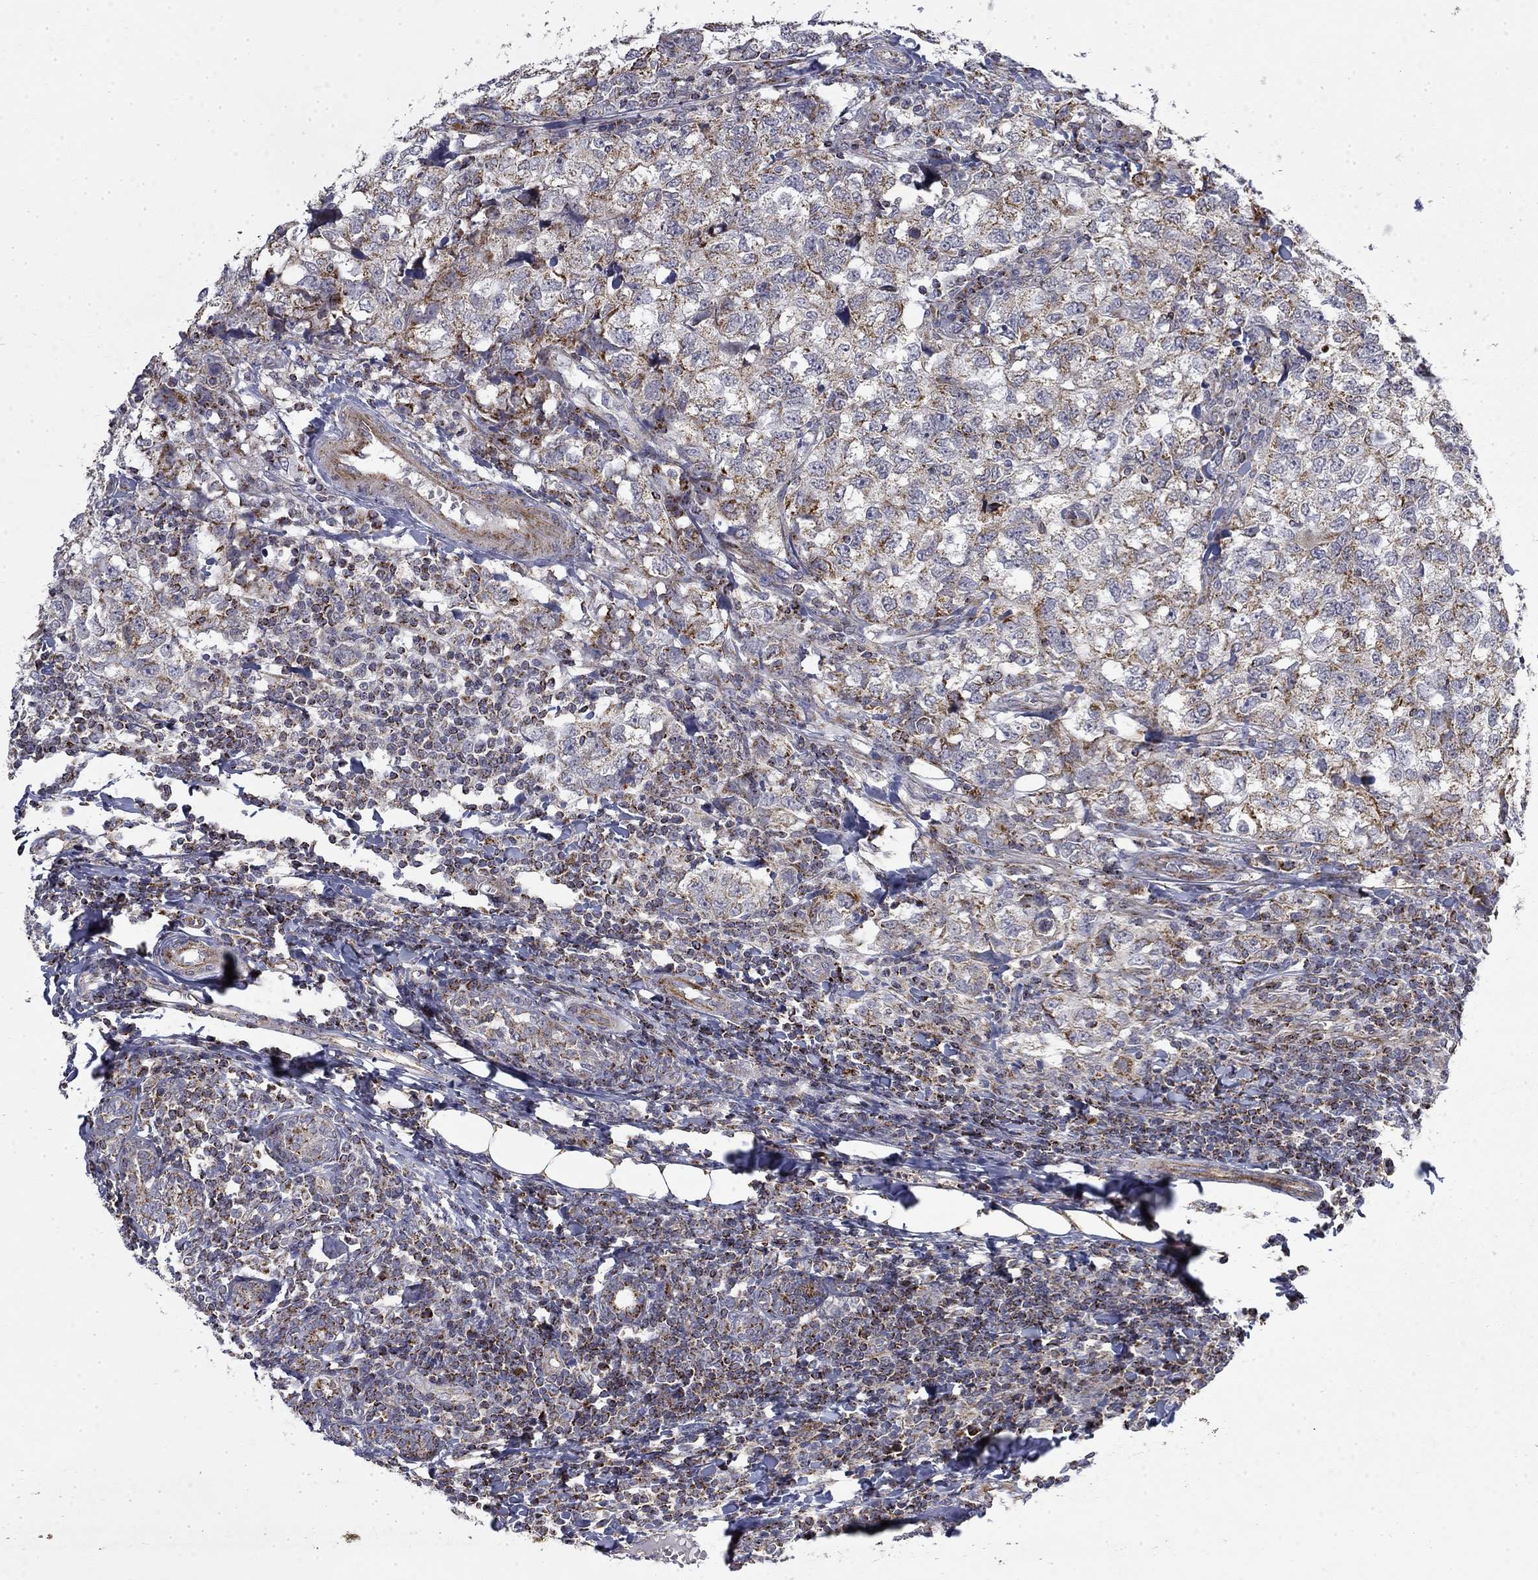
{"staining": {"intensity": "strong", "quantity": "<25%", "location": "cytoplasmic/membranous"}, "tissue": "breast cancer", "cell_type": "Tumor cells", "image_type": "cancer", "snomed": [{"axis": "morphology", "description": "Duct carcinoma"}, {"axis": "topography", "description": "Breast"}], "caption": "Immunohistochemical staining of breast cancer (intraductal carcinoma) shows strong cytoplasmic/membranous protein staining in about <25% of tumor cells. The staining was performed using DAB to visualize the protein expression in brown, while the nuclei were stained in blue with hematoxylin (Magnification: 20x).", "gene": "PCBP3", "patient": {"sex": "female", "age": 30}}